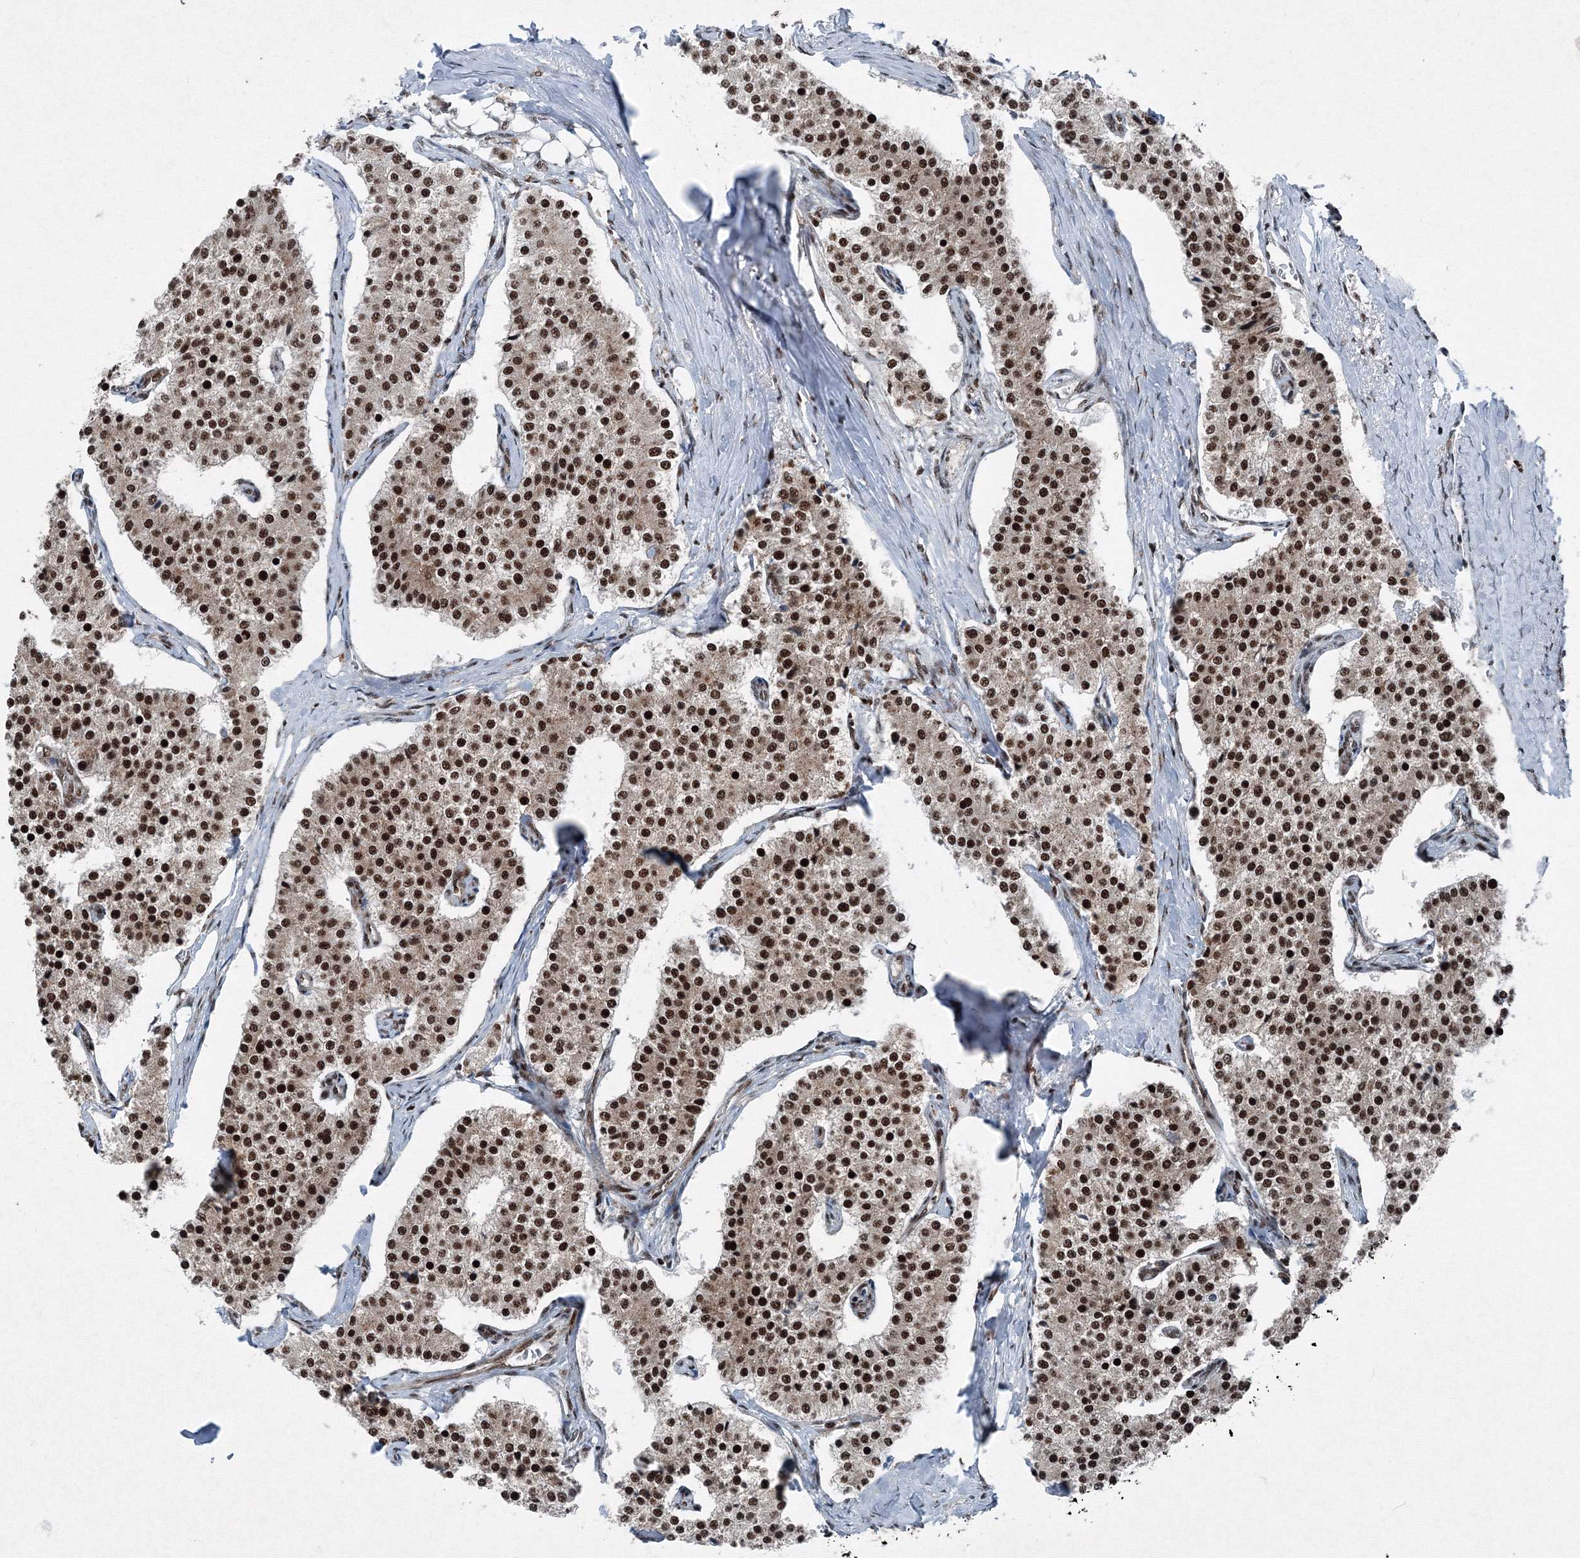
{"staining": {"intensity": "strong", "quantity": ">75%", "location": "nuclear"}, "tissue": "carcinoid", "cell_type": "Tumor cells", "image_type": "cancer", "snomed": [{"axis": "morphology", "description": "Carcinoid, malignant, NOS"}, {"axis": "topography", "description": "Colon"}], "caption": "Carcinoid (malignant) stained for a protein (brown) displays strong nuclear positive staining in approximately >75% of tumor cells.", "gene": "SNRPC", "patient": {"sex": "female", "age": 52}}